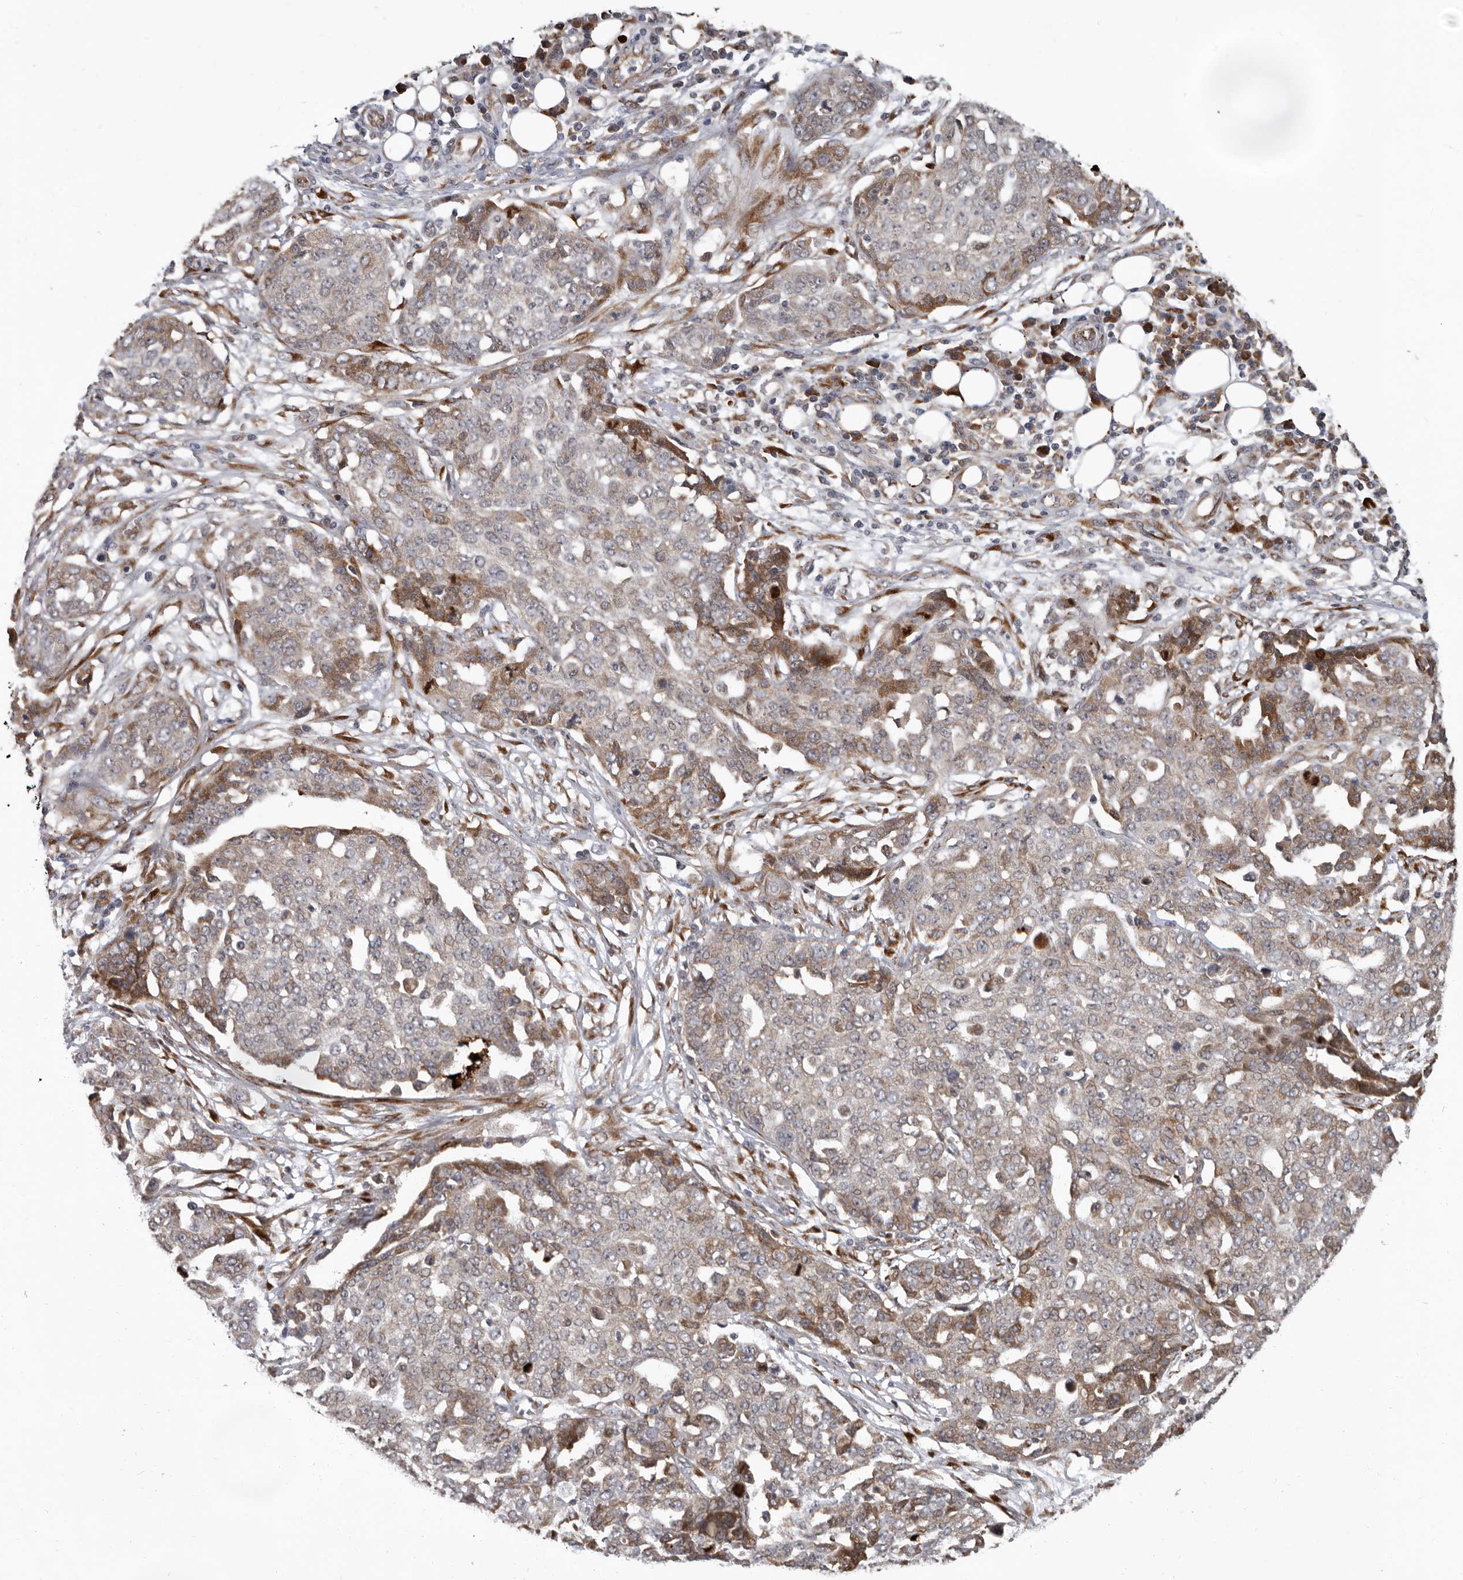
{"staining": {"intensity": "moderate", "quantity": "25%-75%", "location": "cytoplasmic/membranous"}, "tissue": "ovarian cancer", "cell_type": "Tumor cells", "image_type": "cancer", "snomed": [{"axis": "morphology", "description": "Cystadenocarcinoma, serous, NOS"}, {"axis": "topography", "description": "Soft tissue"}, {"axis": "topography", "description": "Ovary"}], "caption": "Approximately 25%-75% of tumor cells in human ovarian cancer (serous cystadenocarcinoma) demonstrate moderate cytoplasmic/membranous protein expression as visualized by brown immunohistochemical staining.", "gene": "MTF1", "patient": {"sex": "female", "age": 57}}